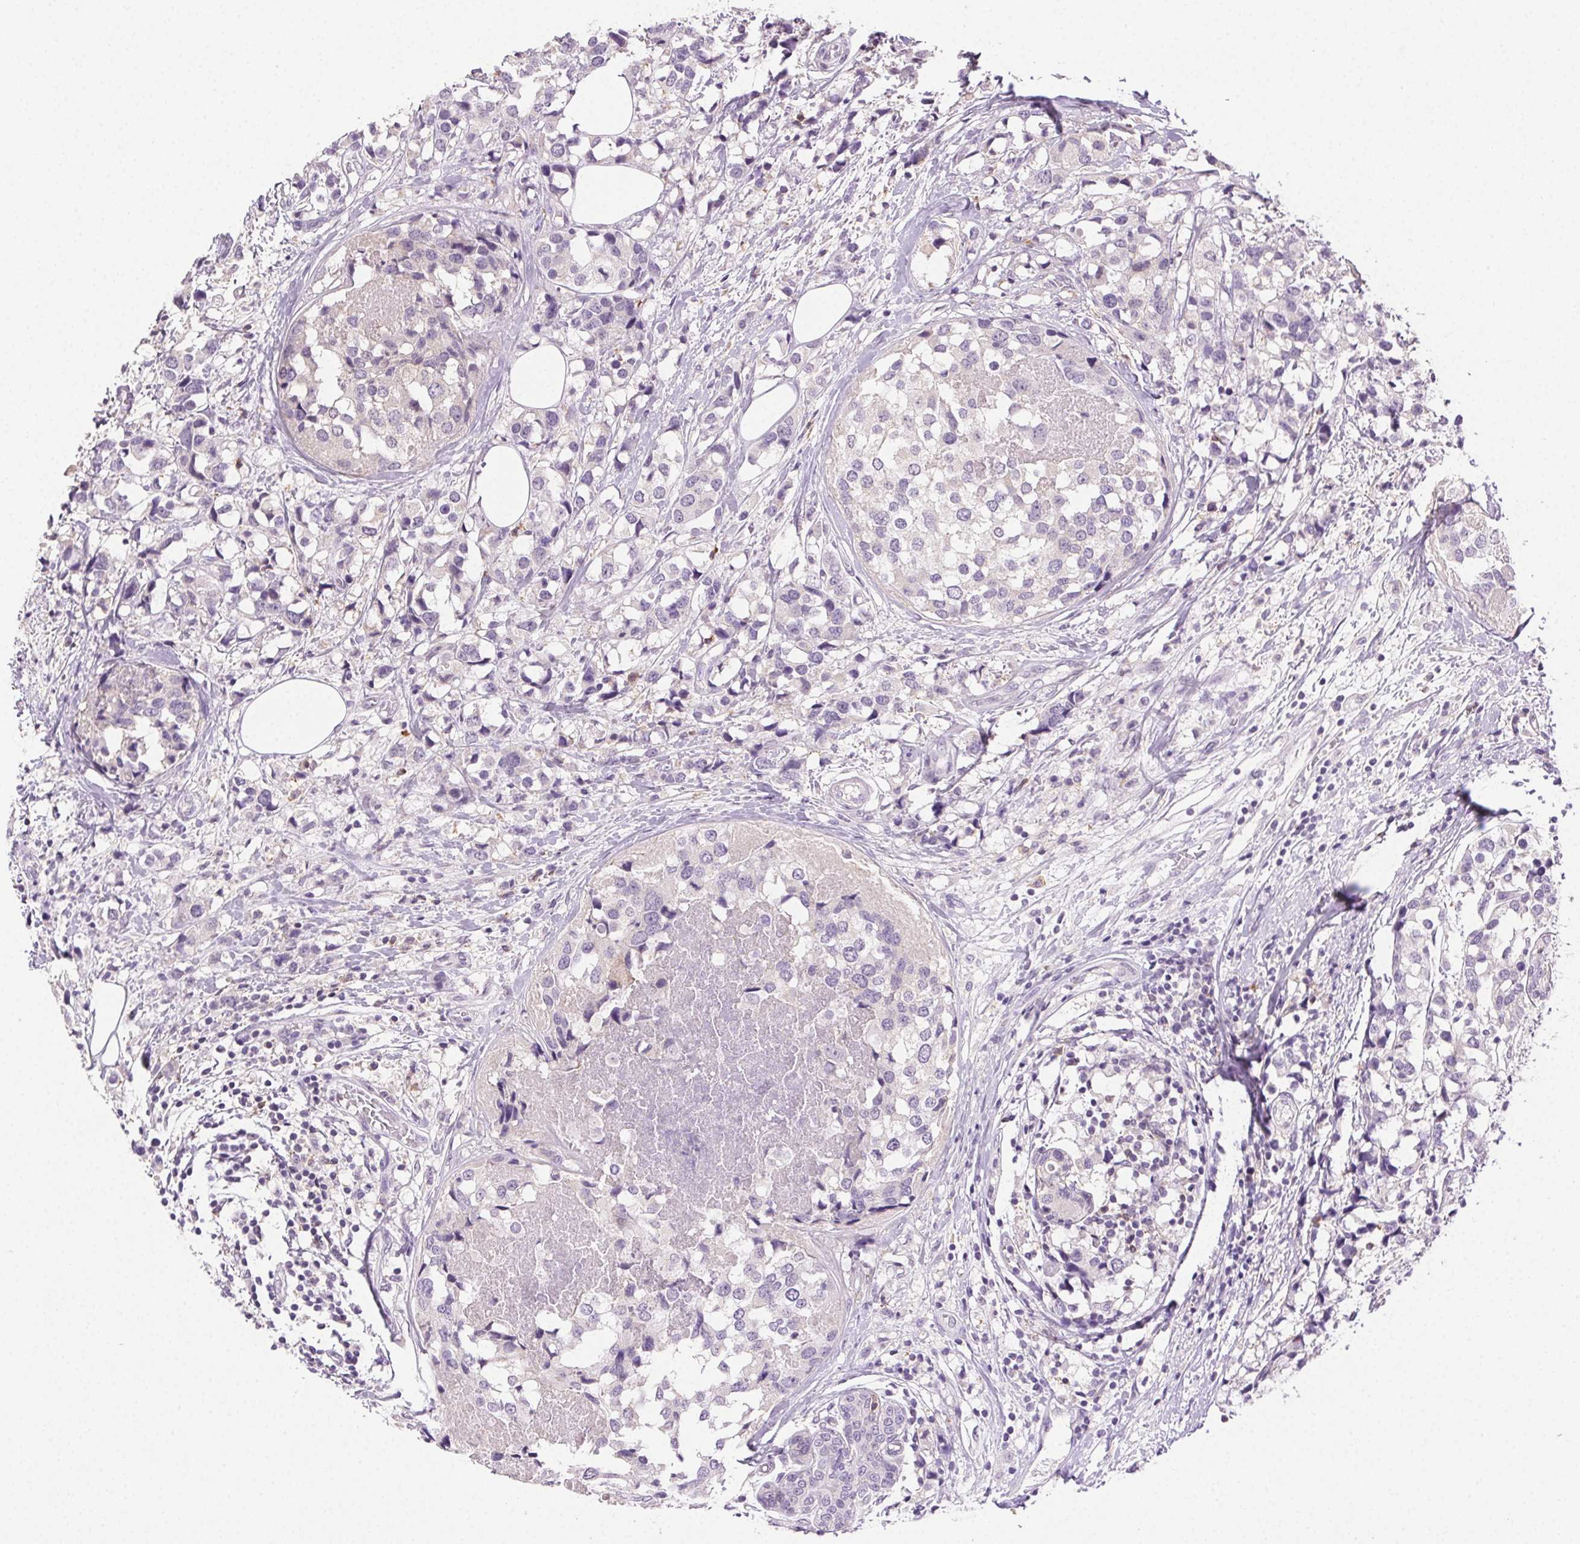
{"staining": {"intensity": "negative", "quantity": "none", "location": "none"}, "tissue": "breast cancer", "cell_type": "Tumor cells", "image_type": "cancer", "snomed": [{"axis": "morphology", "description": "Lobular carcinoma"}, {"axis": "topography", "description": "Breast"}], "caption": "This is an immunohistochemistry image of human breast cancer (lobular carcinoma). There is no expression in tumor cells.", "gene": "AKAP5", "patient": {"sex": "female", "age": 59}}